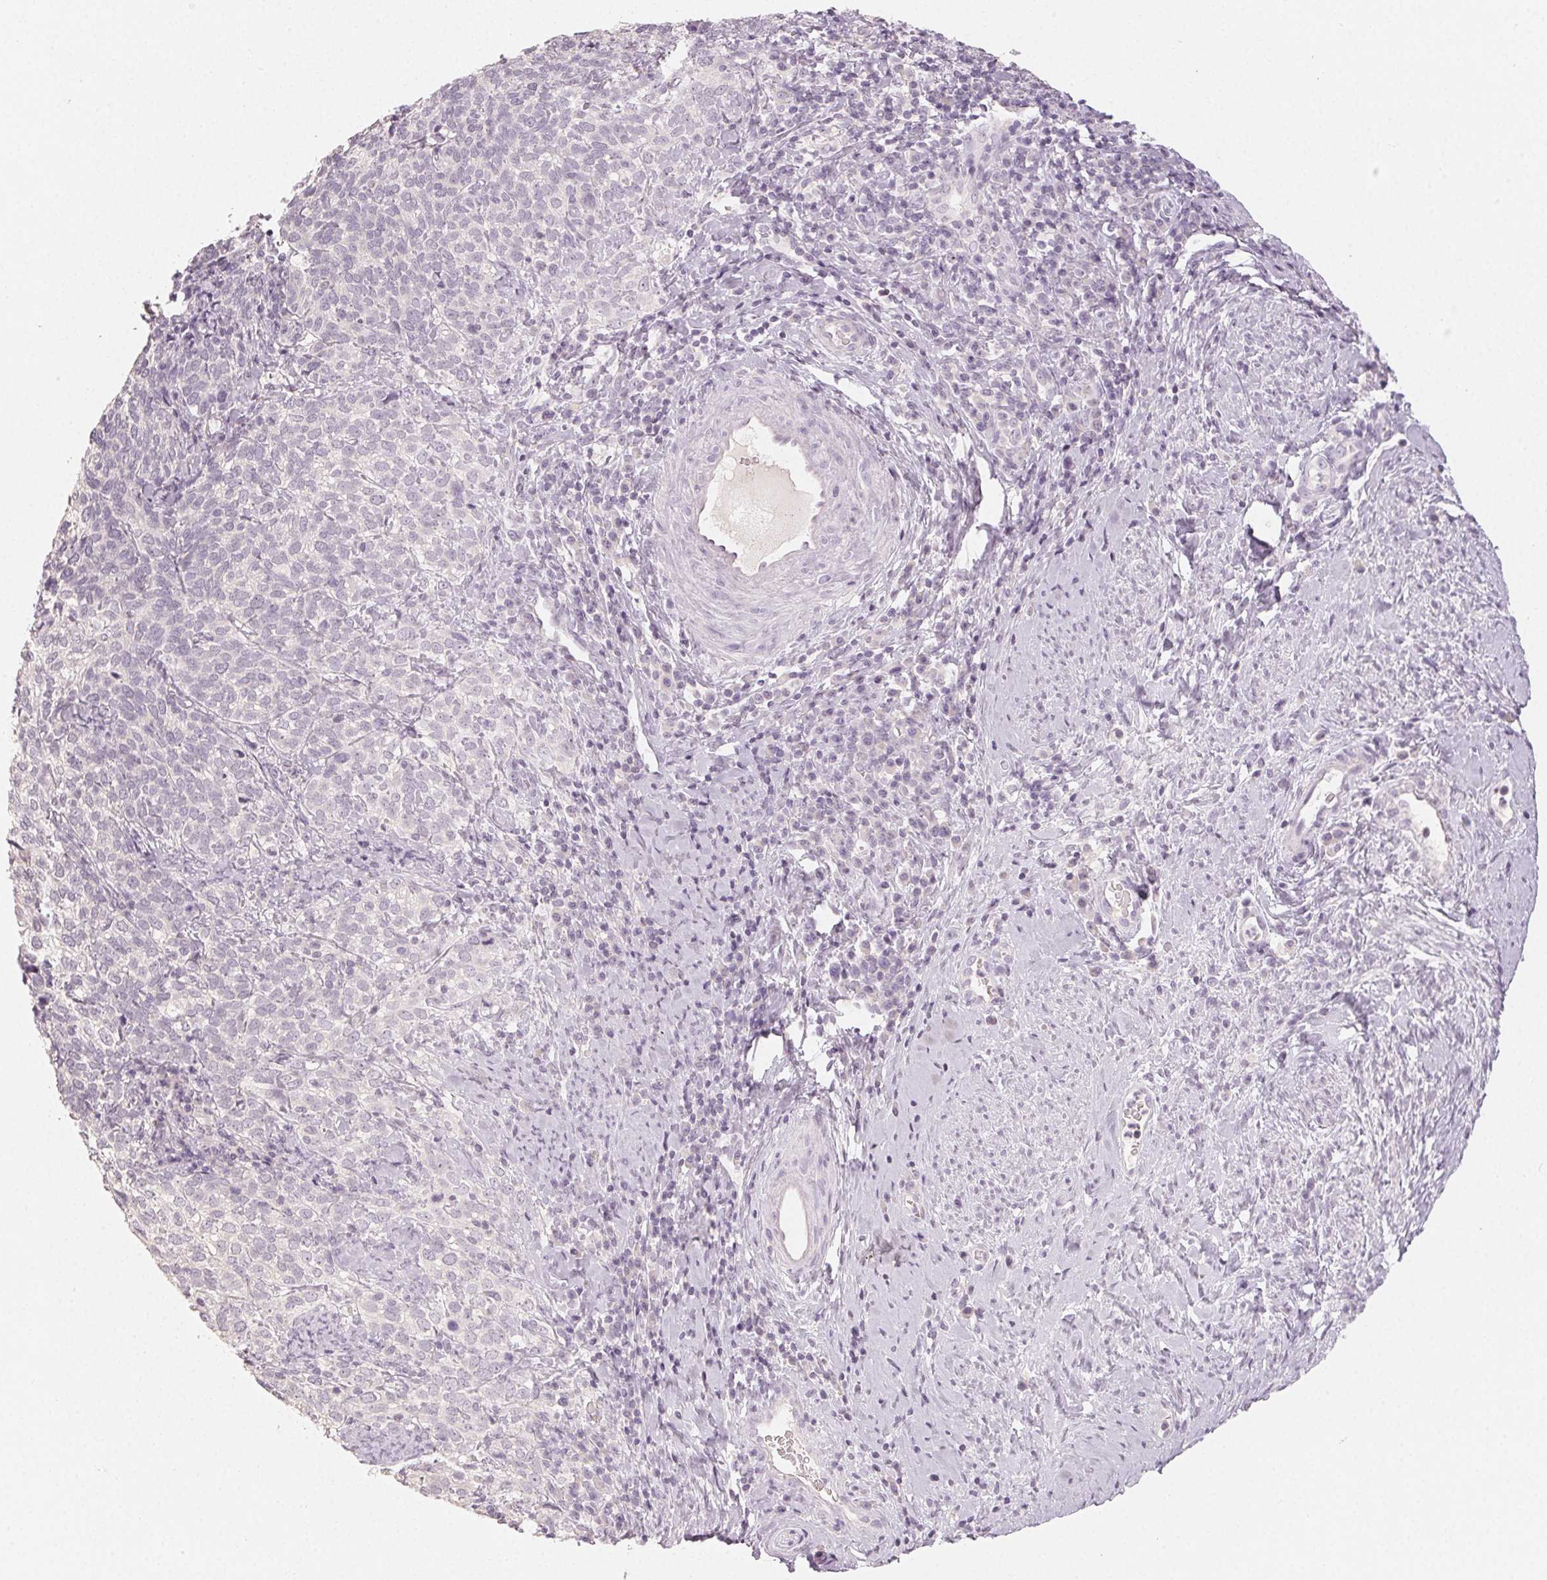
{"staining": {"intensity": "negative", "quantity": "none", "location": "none"}, "tissue": "cervical cancer", "cell_type": "Tumor cells", "image_type": "cancer", "snomed": [{"axis": "morphology", "description": "Normal tissue, NOS"}, {"axis": "morphology", "description": "Squamous cell carcinoma, NOS"}, {"axis": "topography", "description": "Vagina"}, {"axis": "topography", "description": "Cervix"}], "caption": "This is an immunohistochemistry micrograph of cervical squamous cell carcinoma. There is no positivity in tumor cells.", "gene": "LVRN", "patient": {"sex": "female", "age": 45}}